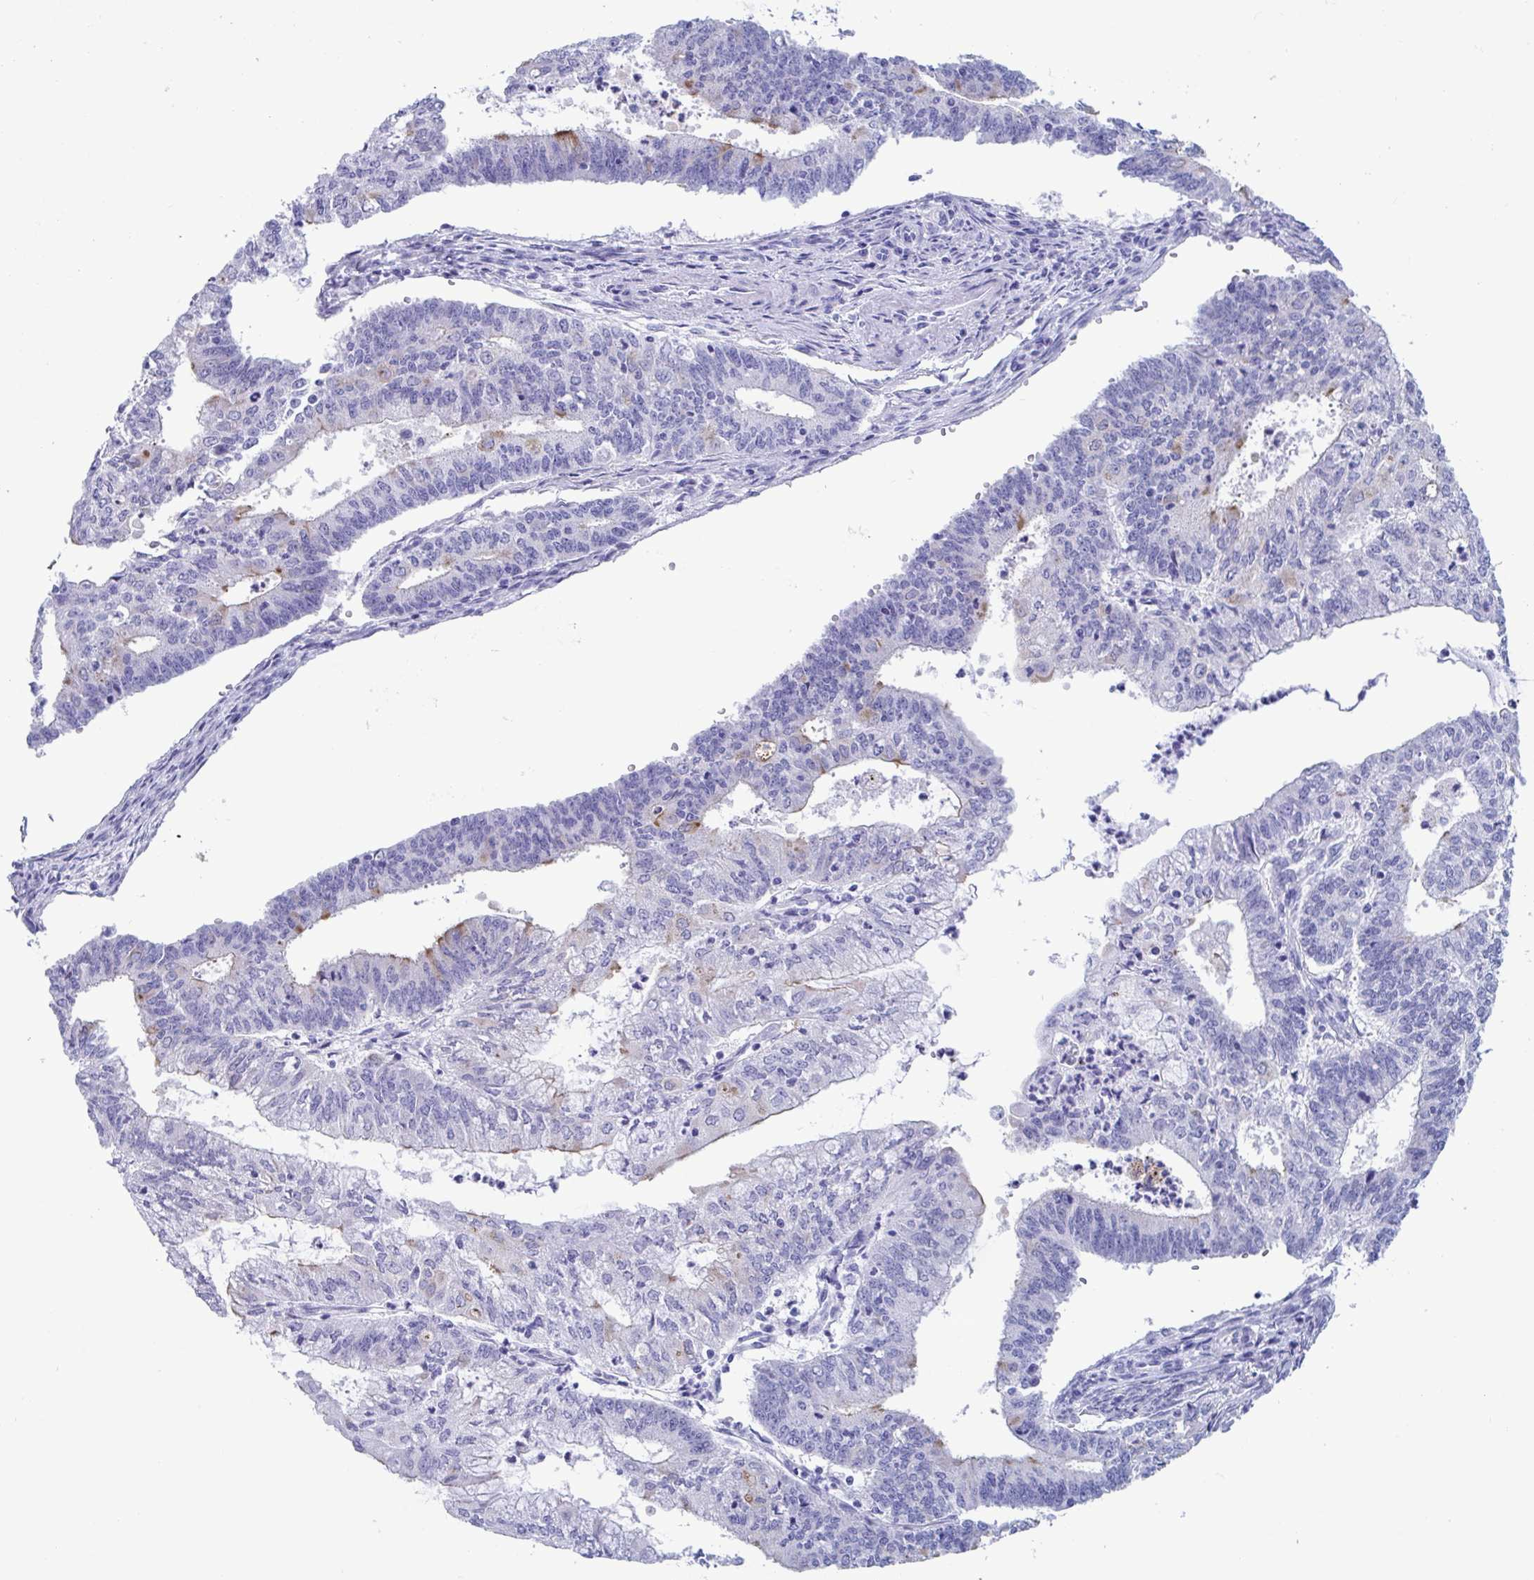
{"staining": {"intensity": "moderate", "quantity": "<25%", "location": "cytoplasmic/membranous"}, "tissue": "endometrial cancer", "cell_type": "Tumor cells", "image_type": "cancer", "snomed": [{"axis": "morphology", "description": "Adenocarcinoma, NOS"}, {"axis": "topography", "description": "Endometrium"}], "caption": "Immunohistochemical staining of human adenocarcinoma (endometrial) demonstrates low levels of moderate cytoplasmic/membranous protein staining in about <25% of tumor cells.", "gene": "TTC30B", "patient": {"sex": "female", "age": 61}}